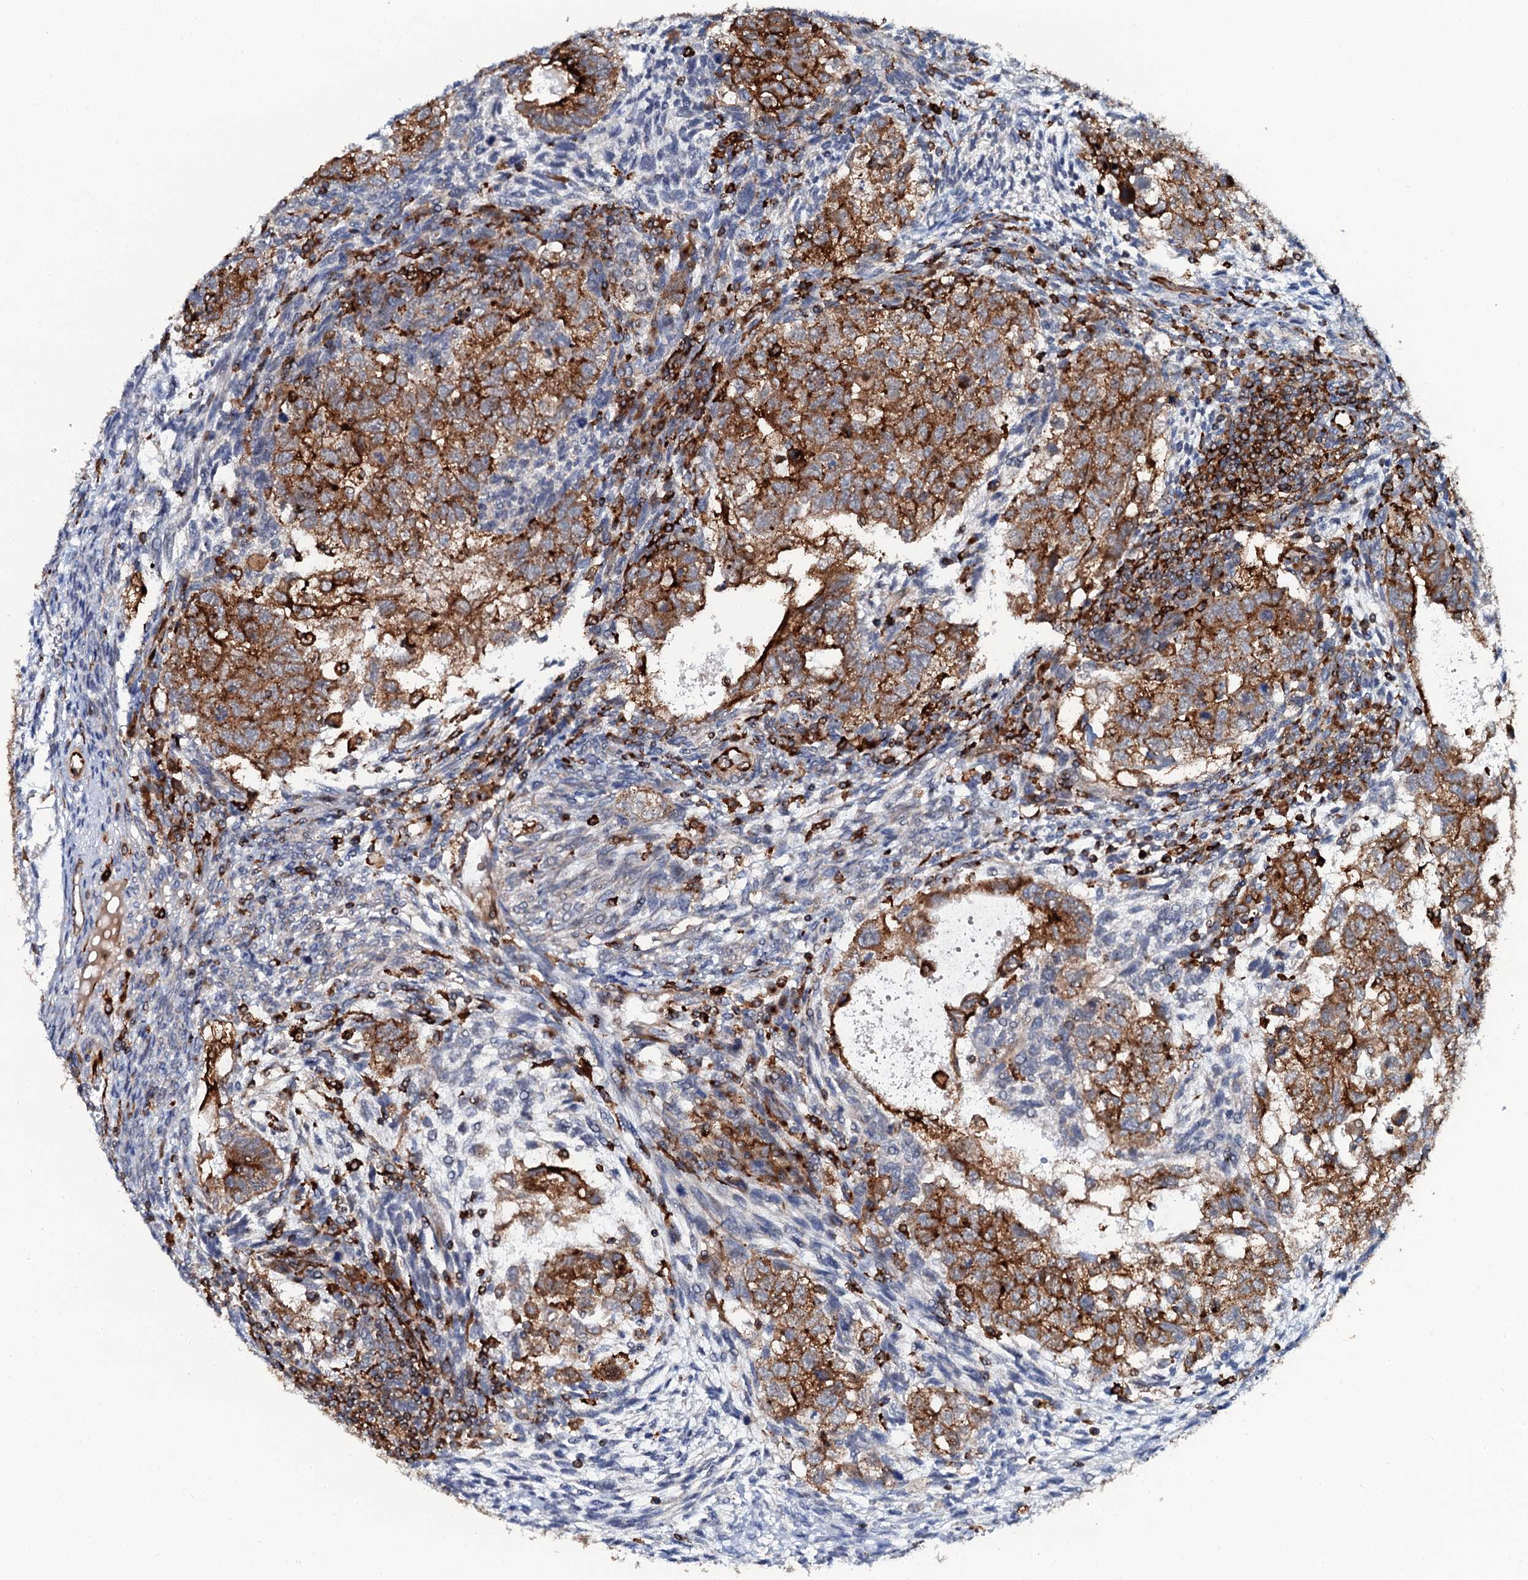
{"staining": {"intensity": "strong", "quantity": ">75%", "location": "cytoplasmic/membranous"}, "tissue": "testis cancer", "cell_type": "Tumor cells", "image_type": "cancer", "snomed": [{"axis": "morphology", "description": "Carcinoma, Embryonal, NOS"}, {"axis": "topography", "description": "Testis"}], "caption": "Immunohistochemical staining of human testis cancer displays strong cytoplasmic/membranous protein staining in about >75% of tumor cells.", "gene": "VAMP8", "patient": {"sex": "male", "age": 37}}